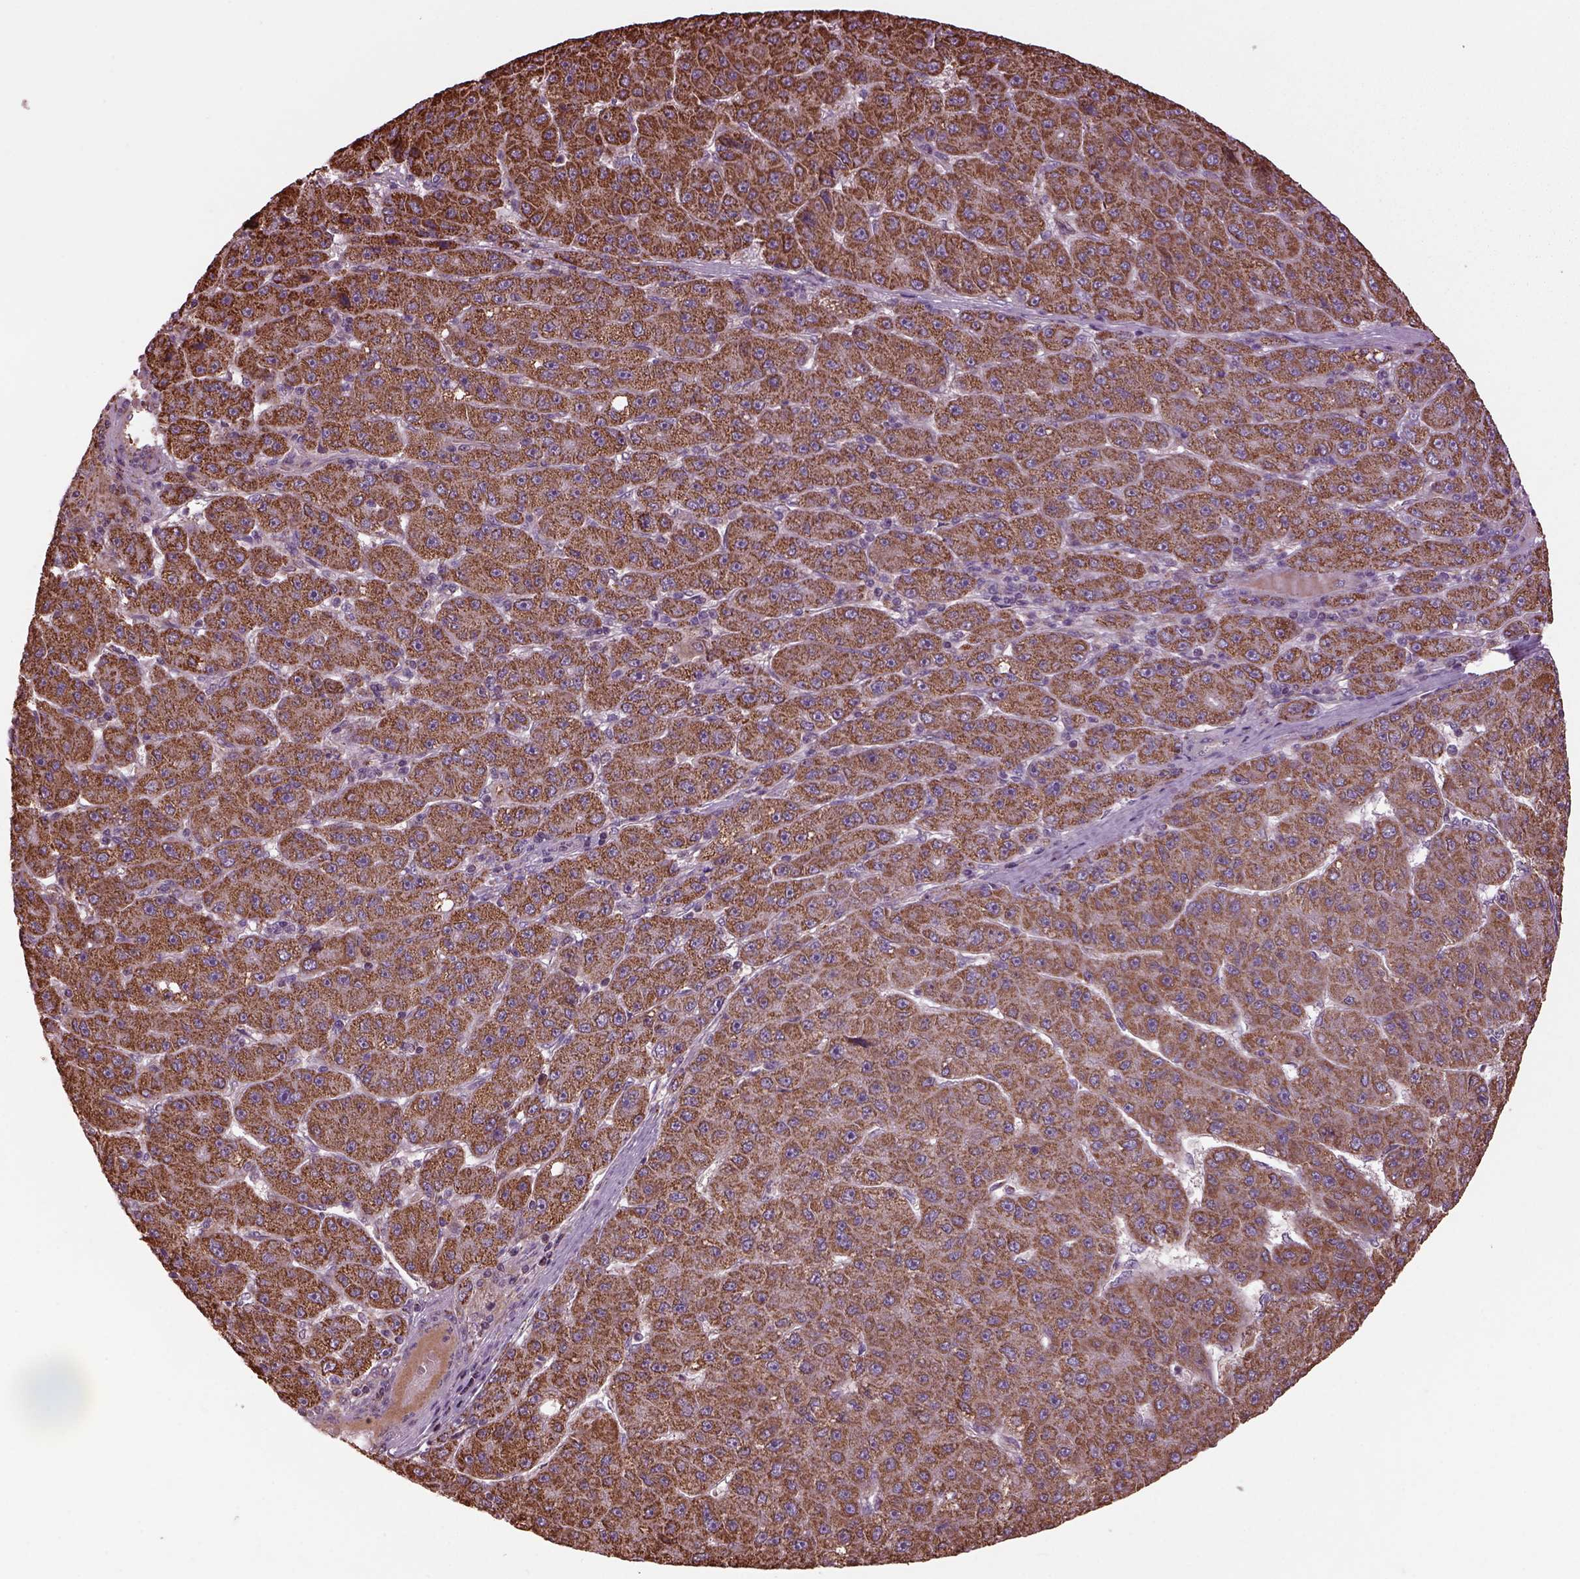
{"staining": {"intensity": "strong", "quantity": ">75%", "location": "cytoplasmic/membranous"}, "tissue": "liver cancer", "cell_type": "Tumor cells", "image_type": "cancer", "snomed": [{"axis": "morphology", "description": "Carcinoma, Hepatocellular, NOS"}, {"axis": "topography", "description": "Liver"}], "caption": "Brown immunohistochemical staining in human hepatocellular carcinoma (liver) shows strong cytoplasmic/membranous positivity in approximately >75% of tumor cells.", "gene": "TMEM254", "patient": {"sex": "male", "age": 67}}